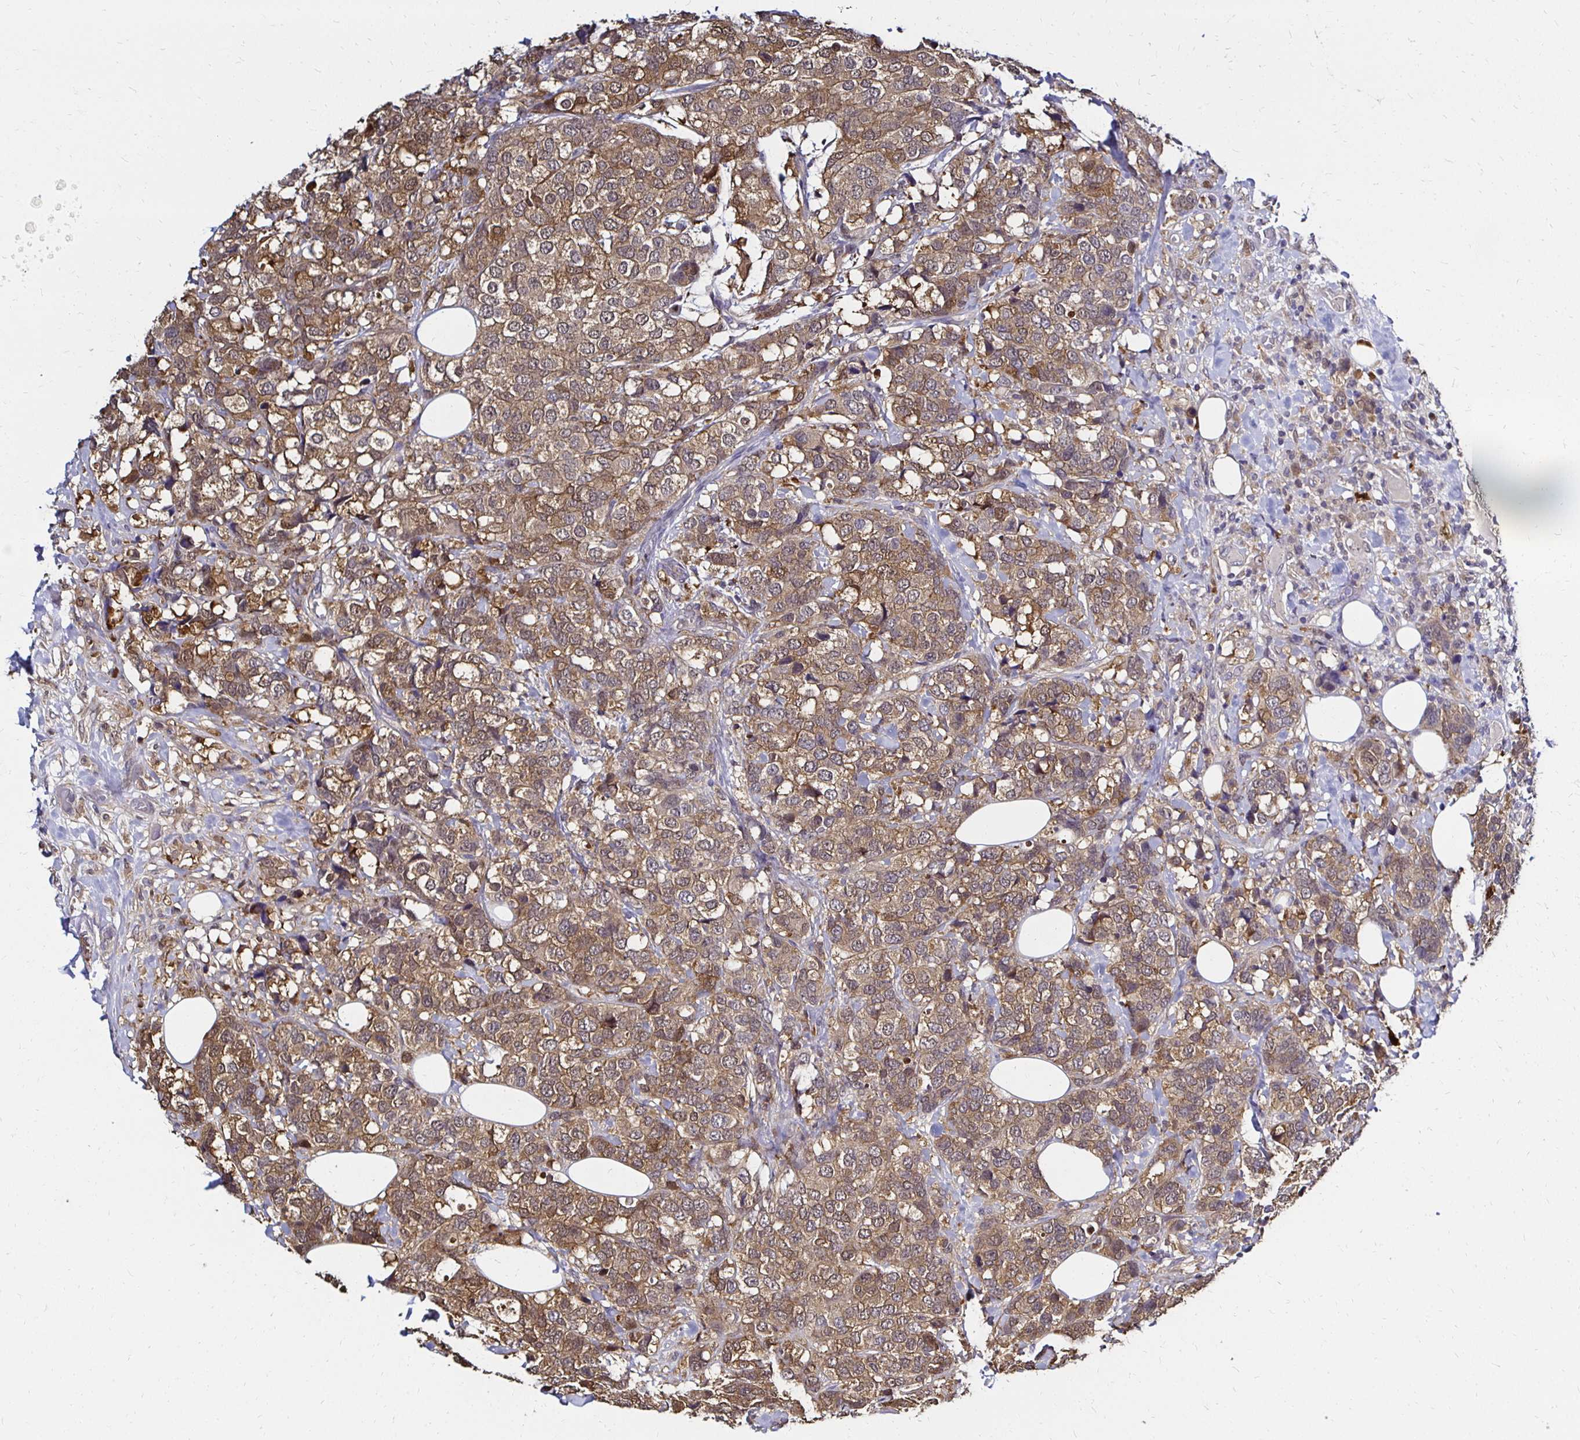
{"staining": {"intensity": "moderate", "quantity": ">75%", "location": "cytoplasmic/membranous,nuclear"}, "tissue": "breast cancer", "cell_type": "Tumor cells", "image_type": "cancer", "snomed": [{"axis": "morphology", "description": "Lobular carcinoma"}, {"axis": "topography", "description": "Breast"}], "caption": "Lobular carcinoma (breast) stained for a protein displays moderate cytoplasmic/membranous and nuclear positivity in tumor cells.", "gene": "TXN", "patient": {"sex": "female", "age": 59}}